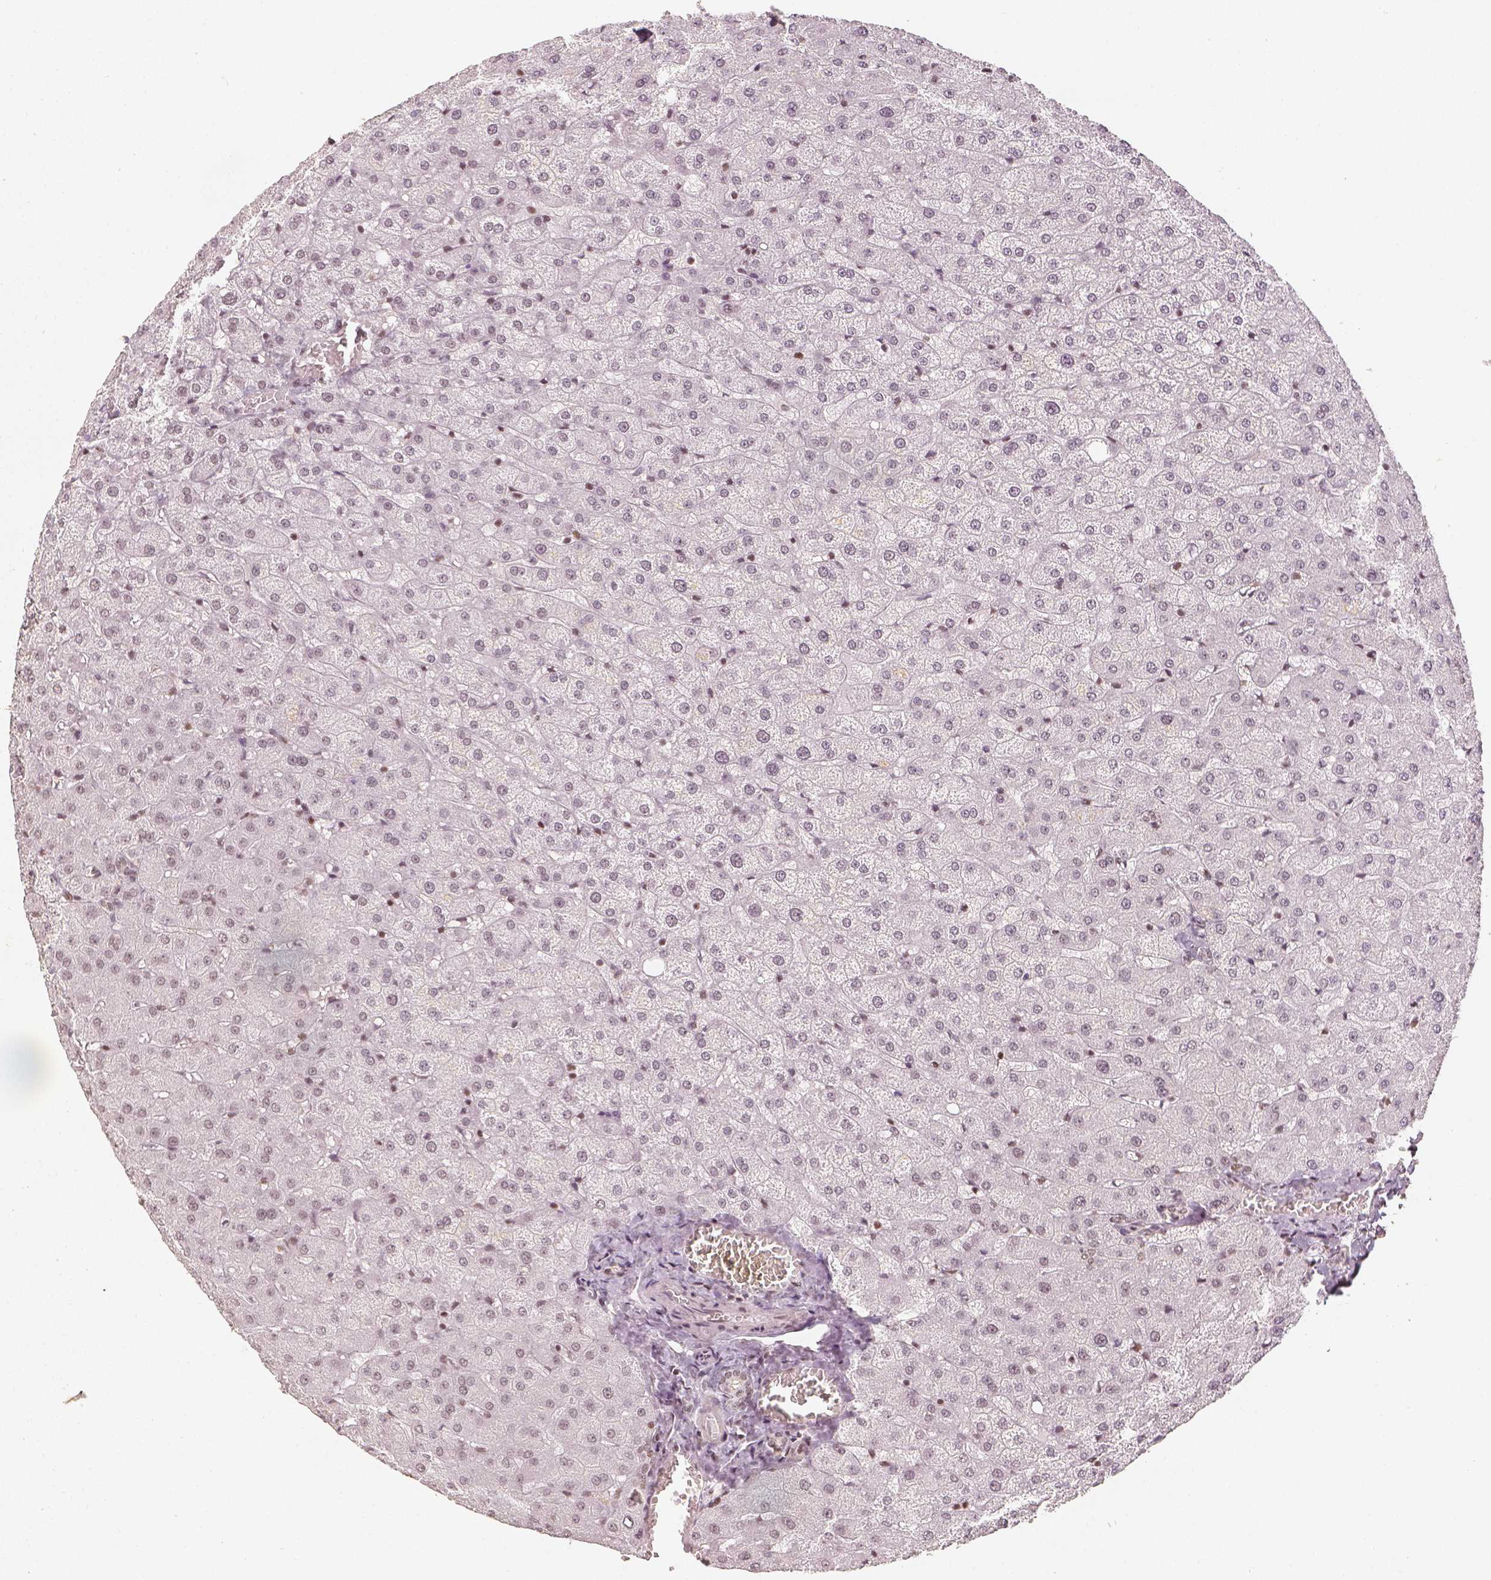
{"staining": {"intensity": "weak", "quantity": ">75%", "location": "nuclear"}, "tissue": "liver", "cell_type": "Cholangiocytes", "image_type": "normal", "snomed": [{"axis": "morphology", "description": "Normal tissue, NOS"}, {"axis": "topography", "description": "Liver"}], "caption": "A brown stain highlights weak nuclear expression of a protein in cholangiocytes of normal human liver. Ihc stains the protein in brown and the nuclei are stained blue.", "gene": "HDAC1", "patient": {"sex": "female", "age": 50}}